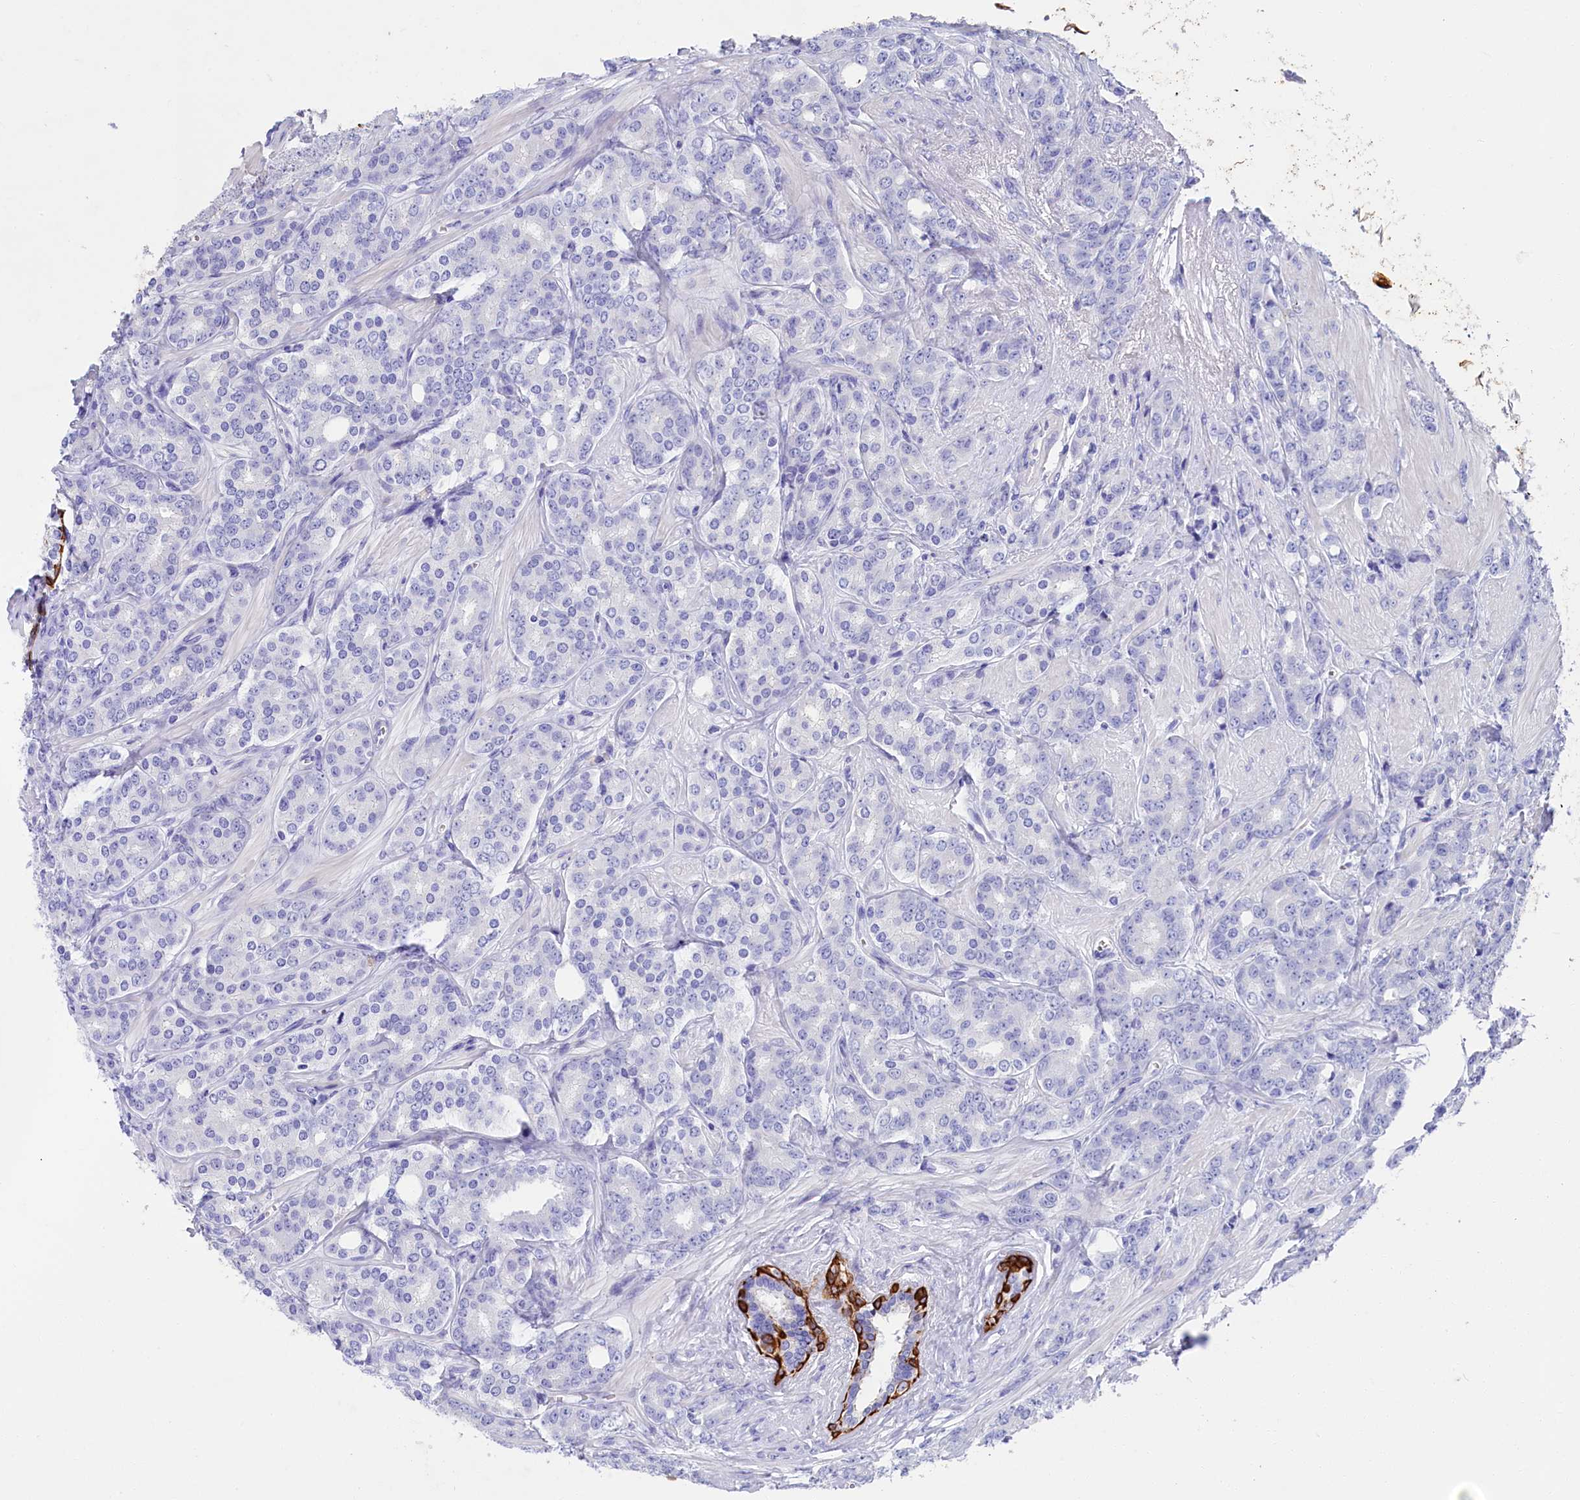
{"staining": {"intensity": "negative", "quantity": "none", "location": "none"}, "tissue": "prostate cancer", "cell_type": "Tumor cells", "image_type": "cancer", "snomed": [{"axis": "morphology", "description": "Adenocarcinoma, High grade"}, {"axis": "topography", "description": "Prostate"}], "caption": "Immunohistochemistry of human high-grade adenocarcinoma (prostate) displays no positivity in tumor cells. (DAB (3,3'-diaminobenzidine) immunohistochemistry (IHC), high magnification).", "gene": "SULT2A1", "patient": {"sex": "male", "age": 62}}